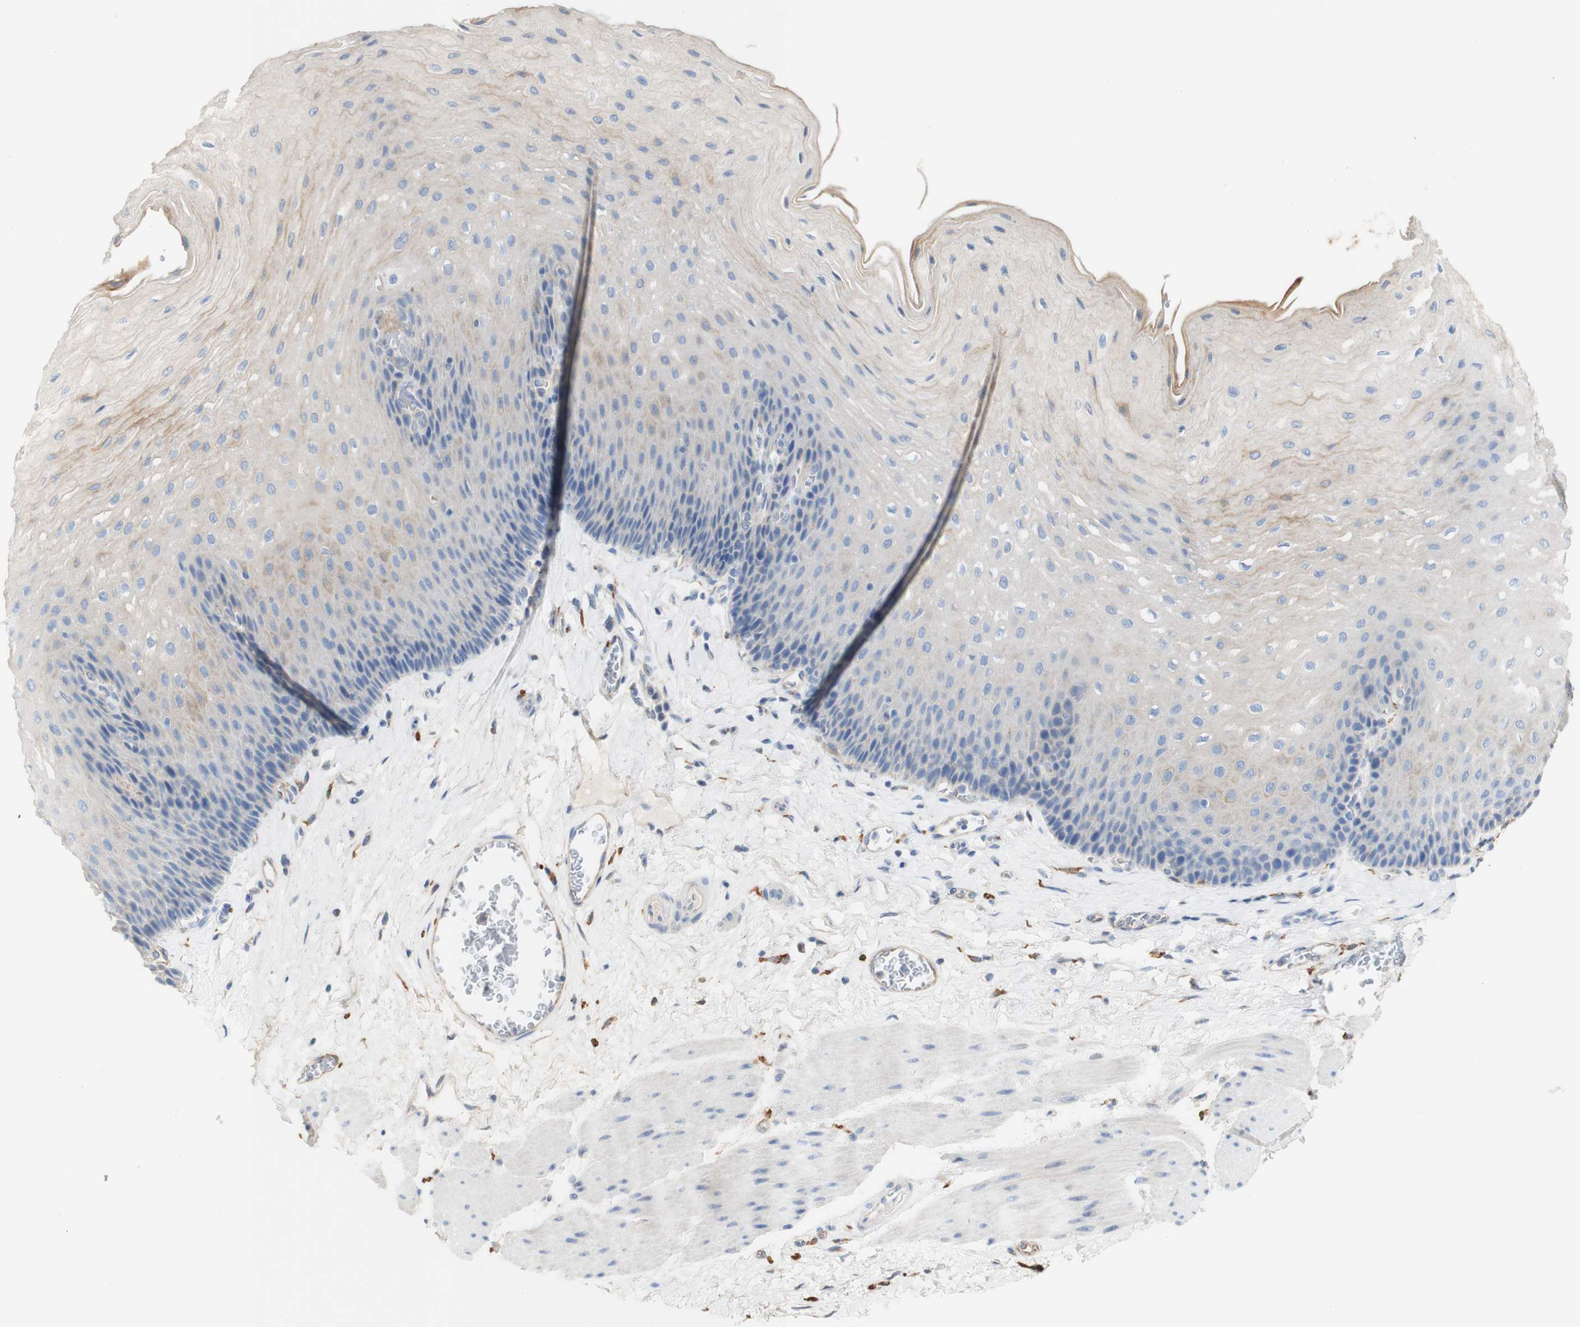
{"staining": {"intensity": "weak", "quantity": "25%-75%", "location": "cytoplasmic/membranous"}, "tissue": "esophagus", "cell_type": "Squamous epithelial cells", "image_type": "normal", "snomed": [{"axis": "morphology", "description": "Normal tissue, NOS"}, {"axis": "topography", "description": "Esophagus"}], "caption": "Weak cytoplasmic/membranous staining for a protein is seen in approximately 25%-75% of squamous epithelial cells of normal esophagus using immunohistochemistry.", "gene": "FCGRT", "patient": {"sex": "female", "age": 72}}